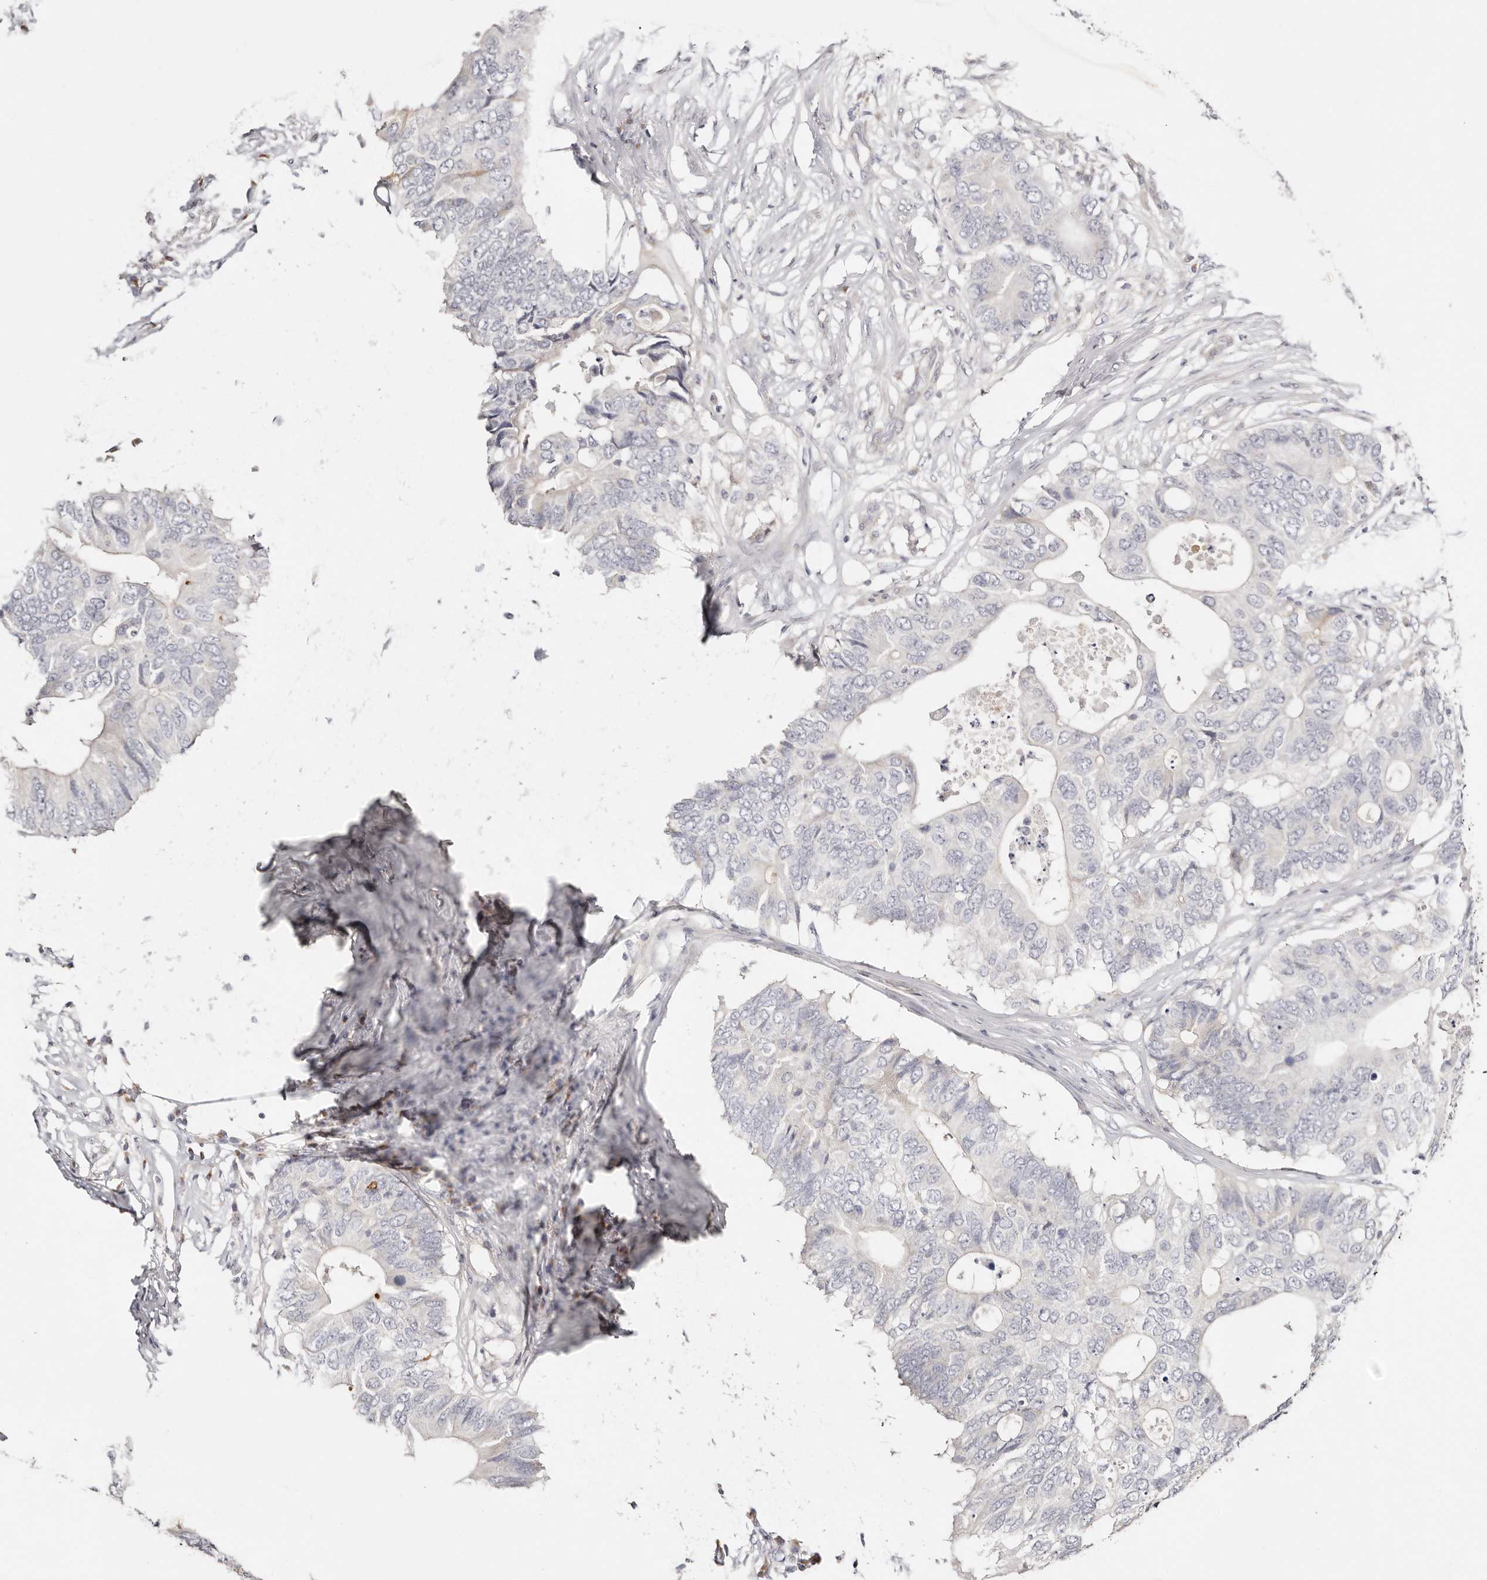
{"staining": {"intensity": "strong", "quantity": "<25%", "location": "cytoplasmic/membranous"}, "tissue": "colorectal cancer", "cell_type": "Tumor cells", "image_type": "cancer", "snomed": [{"axis": "morphology", "description": "Adenocarcinoma, NOS"}, {"axis": "topography", "description": "Colon"}], "caption": "Colorectal adenocarcinoma stained for a protein demonstrates strong cytoplasmic/membranous positivity in tumor cells. The staining was performed using DAB, with brown indicating positive protein expression. Nuclei are stained blue with hematoxylin.", "gene": "DNASE1", "patient": {"sex": "male", "age": 71}}